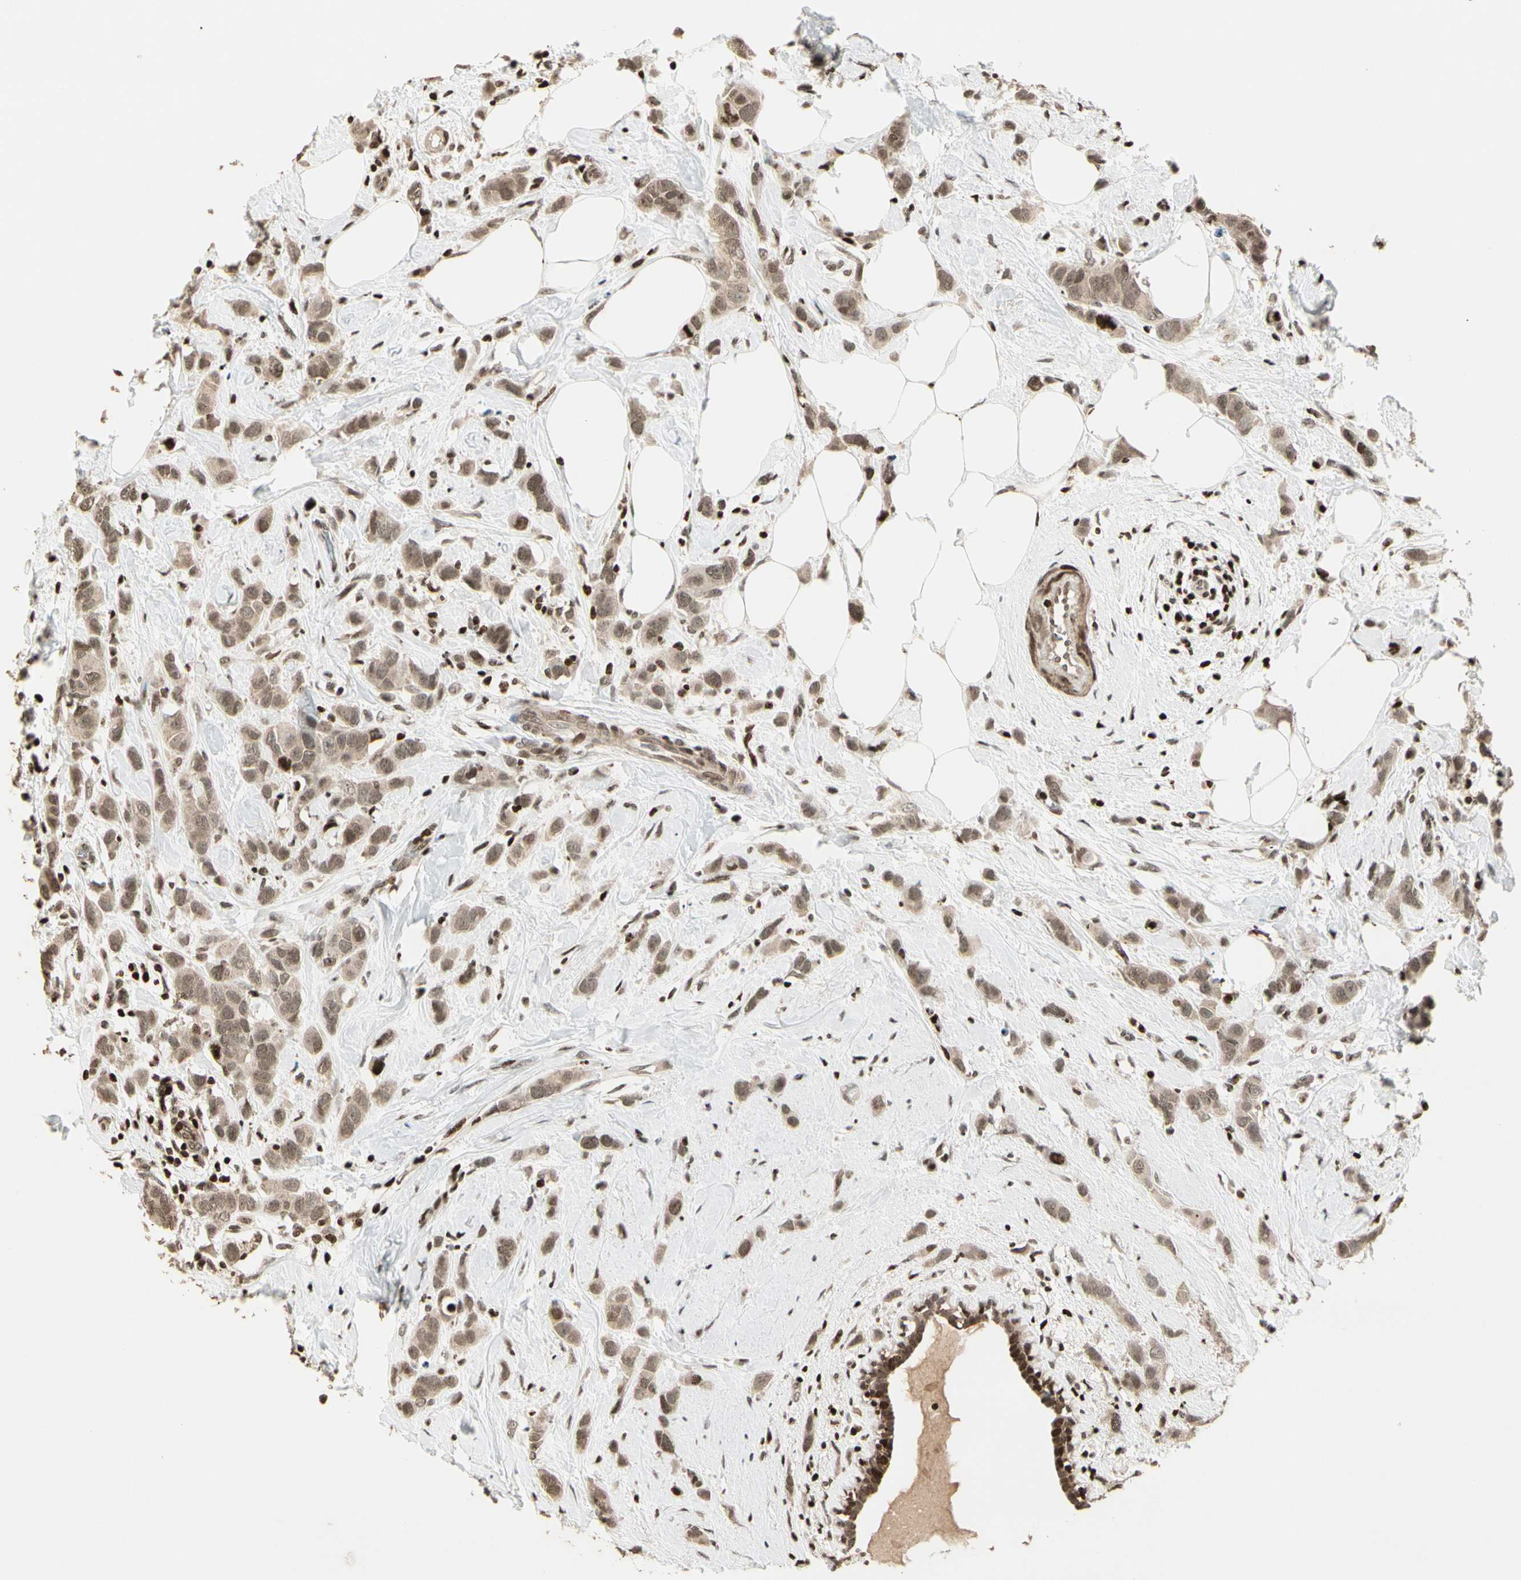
{"staining": {"intensity": "moderate", "quantity": ">75%", "location": "cytoplasmic/membranous,nuclear"}, "tissue": "breast cancer", "cell_type": "Tumor cells", "image_type": "cancer", "snomed": [{"axis": "morphology", "description": "Normal tissue, NOS"}, {"axis": "morphology", "description": "Duct carcinoma"}, {"axis": "topography", "description": "Breast"}], "caption": "This histopathology image exhibits immunohistochemistry staining of breast cancer, with medium moderate cytoplasmic/membranous and nuclear positivity in approximately >75% of tumor cells.", "gene": "TSHZ3", "patient": {"sex": "female", "age": 50}}